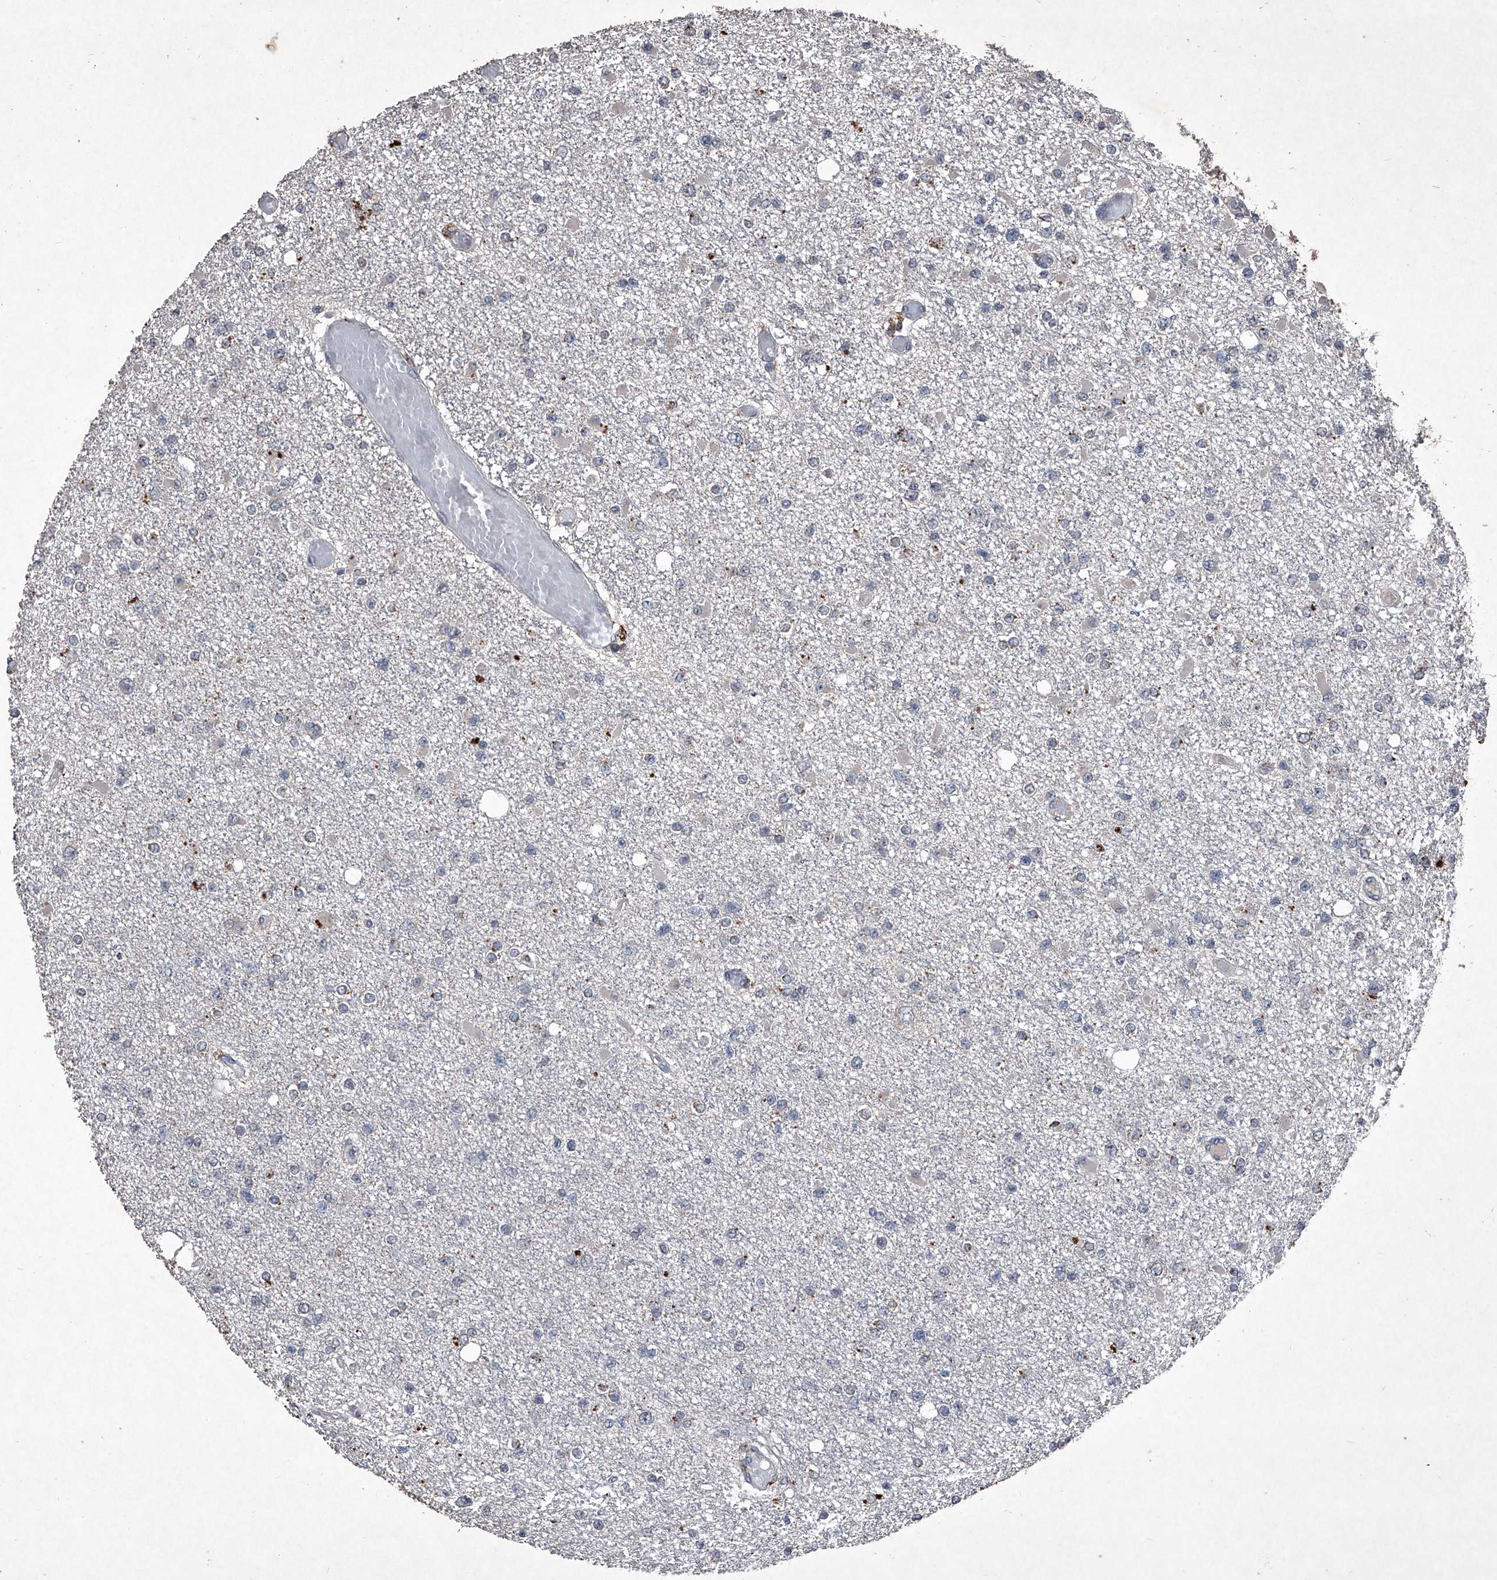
{"staining": {"intensity": "negative", "quantity": "none", "location": "none"}, "tissue": "glioma", "cell_type": "Tumor cells", "image_type": "cancer", "snomed": [{"axis": "morphology", "description": "Glioma, malignant, Low grade"}, {"axis": "topography", "description": "Brain"}], "caption": "Tumor cells show no significant protein positivity in glioma.", "gene": "MAPKAP1", "patient": {"sex": "female", "age": 22}}